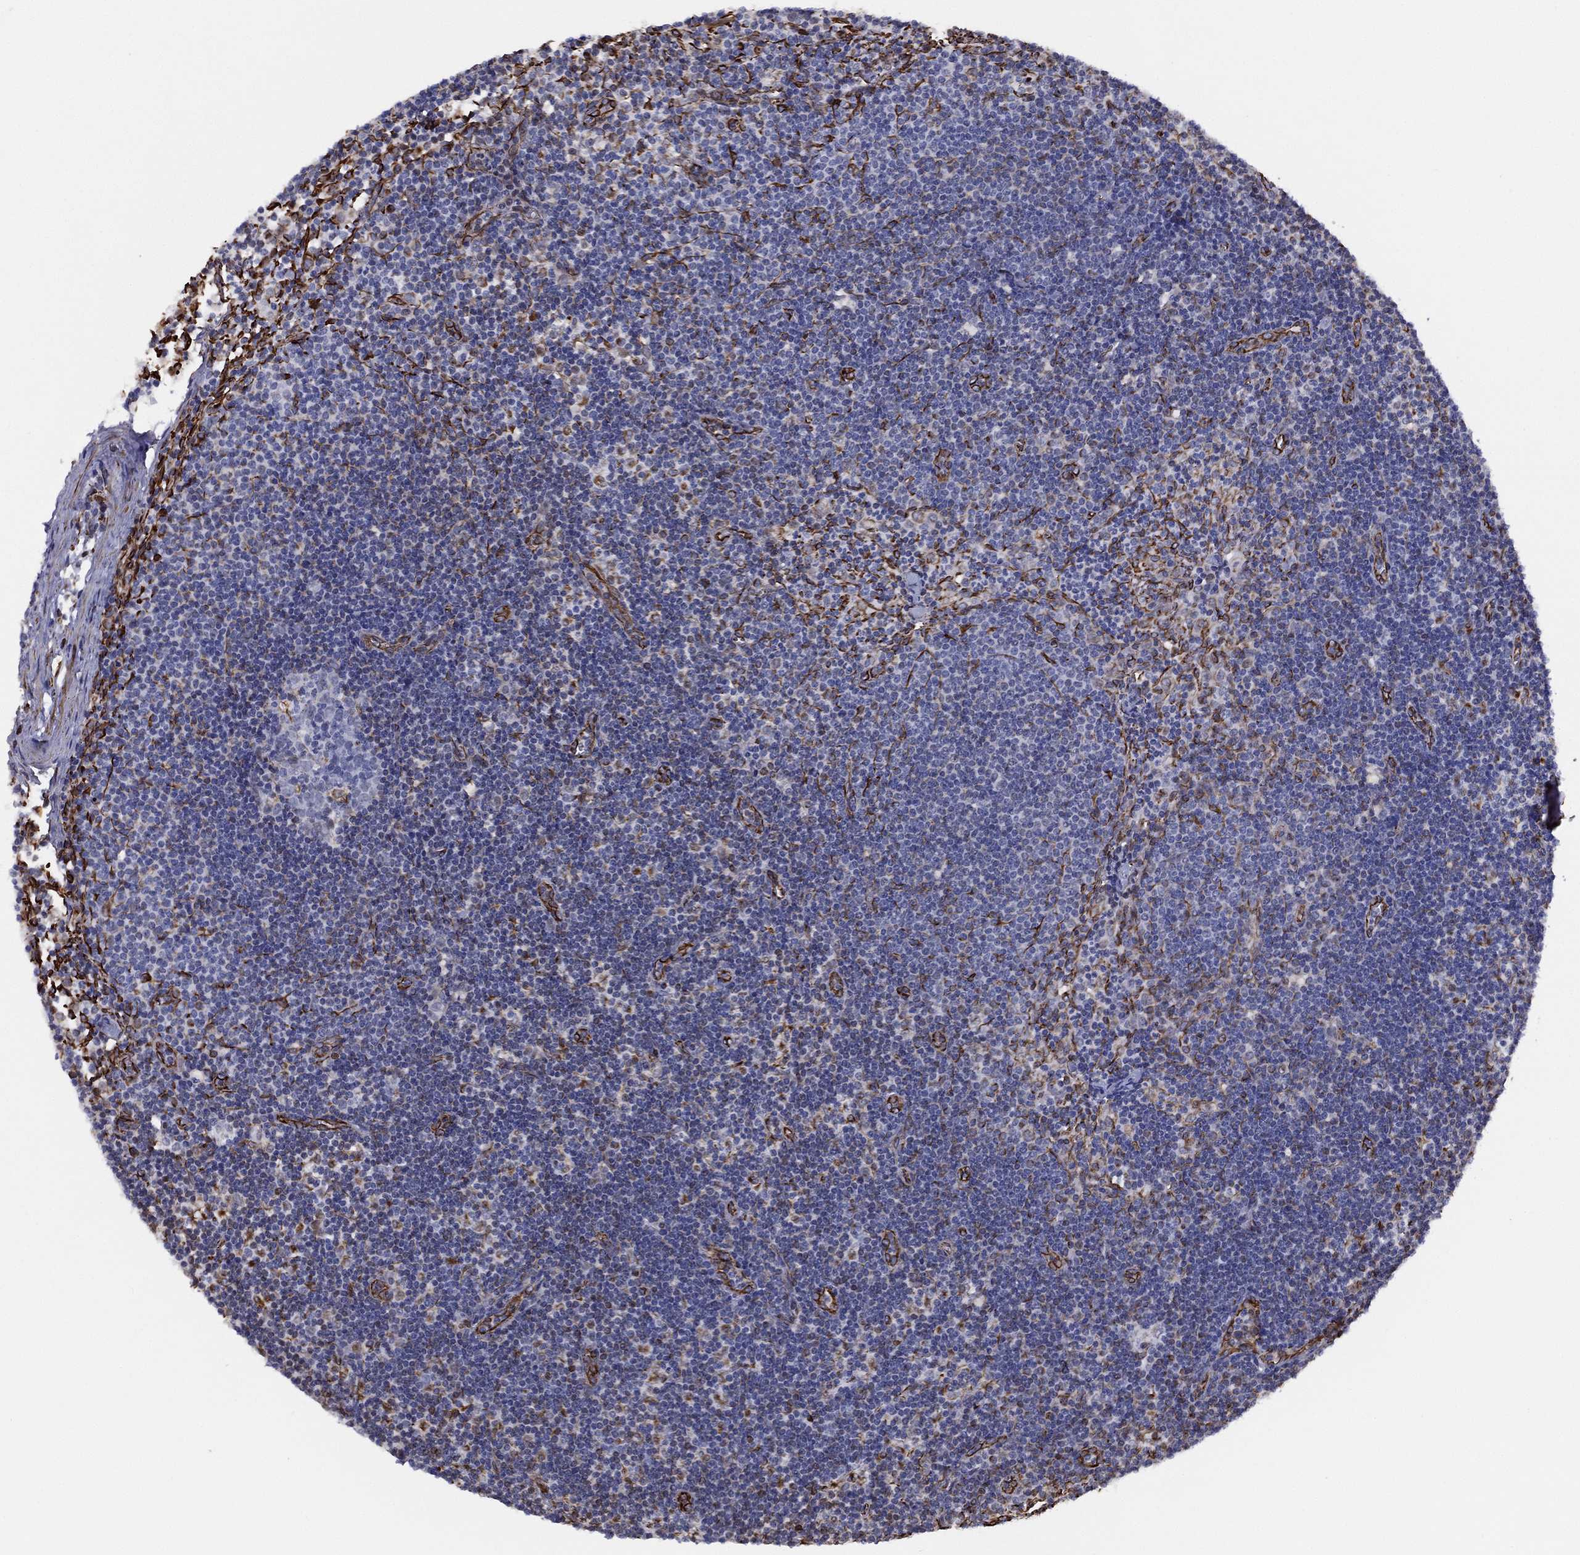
{"staining": {"intensity": "negative", "quantity": "none", "location": "none"}, "tissue": "lymph node", "cell_type": "Germinal center cells", "image_type": "normal", "snomed": [{"axis": "morphology", "description": "Normal tissue, NOS"}, {"axis": "topography", "description": "Lymph node"}], "caption": "Immunohistochemical staining of benign lymph node displays no significant expression in germinal center cells.", "gene": "MAS1", "patient": {"sex": "female", "age": 34}}